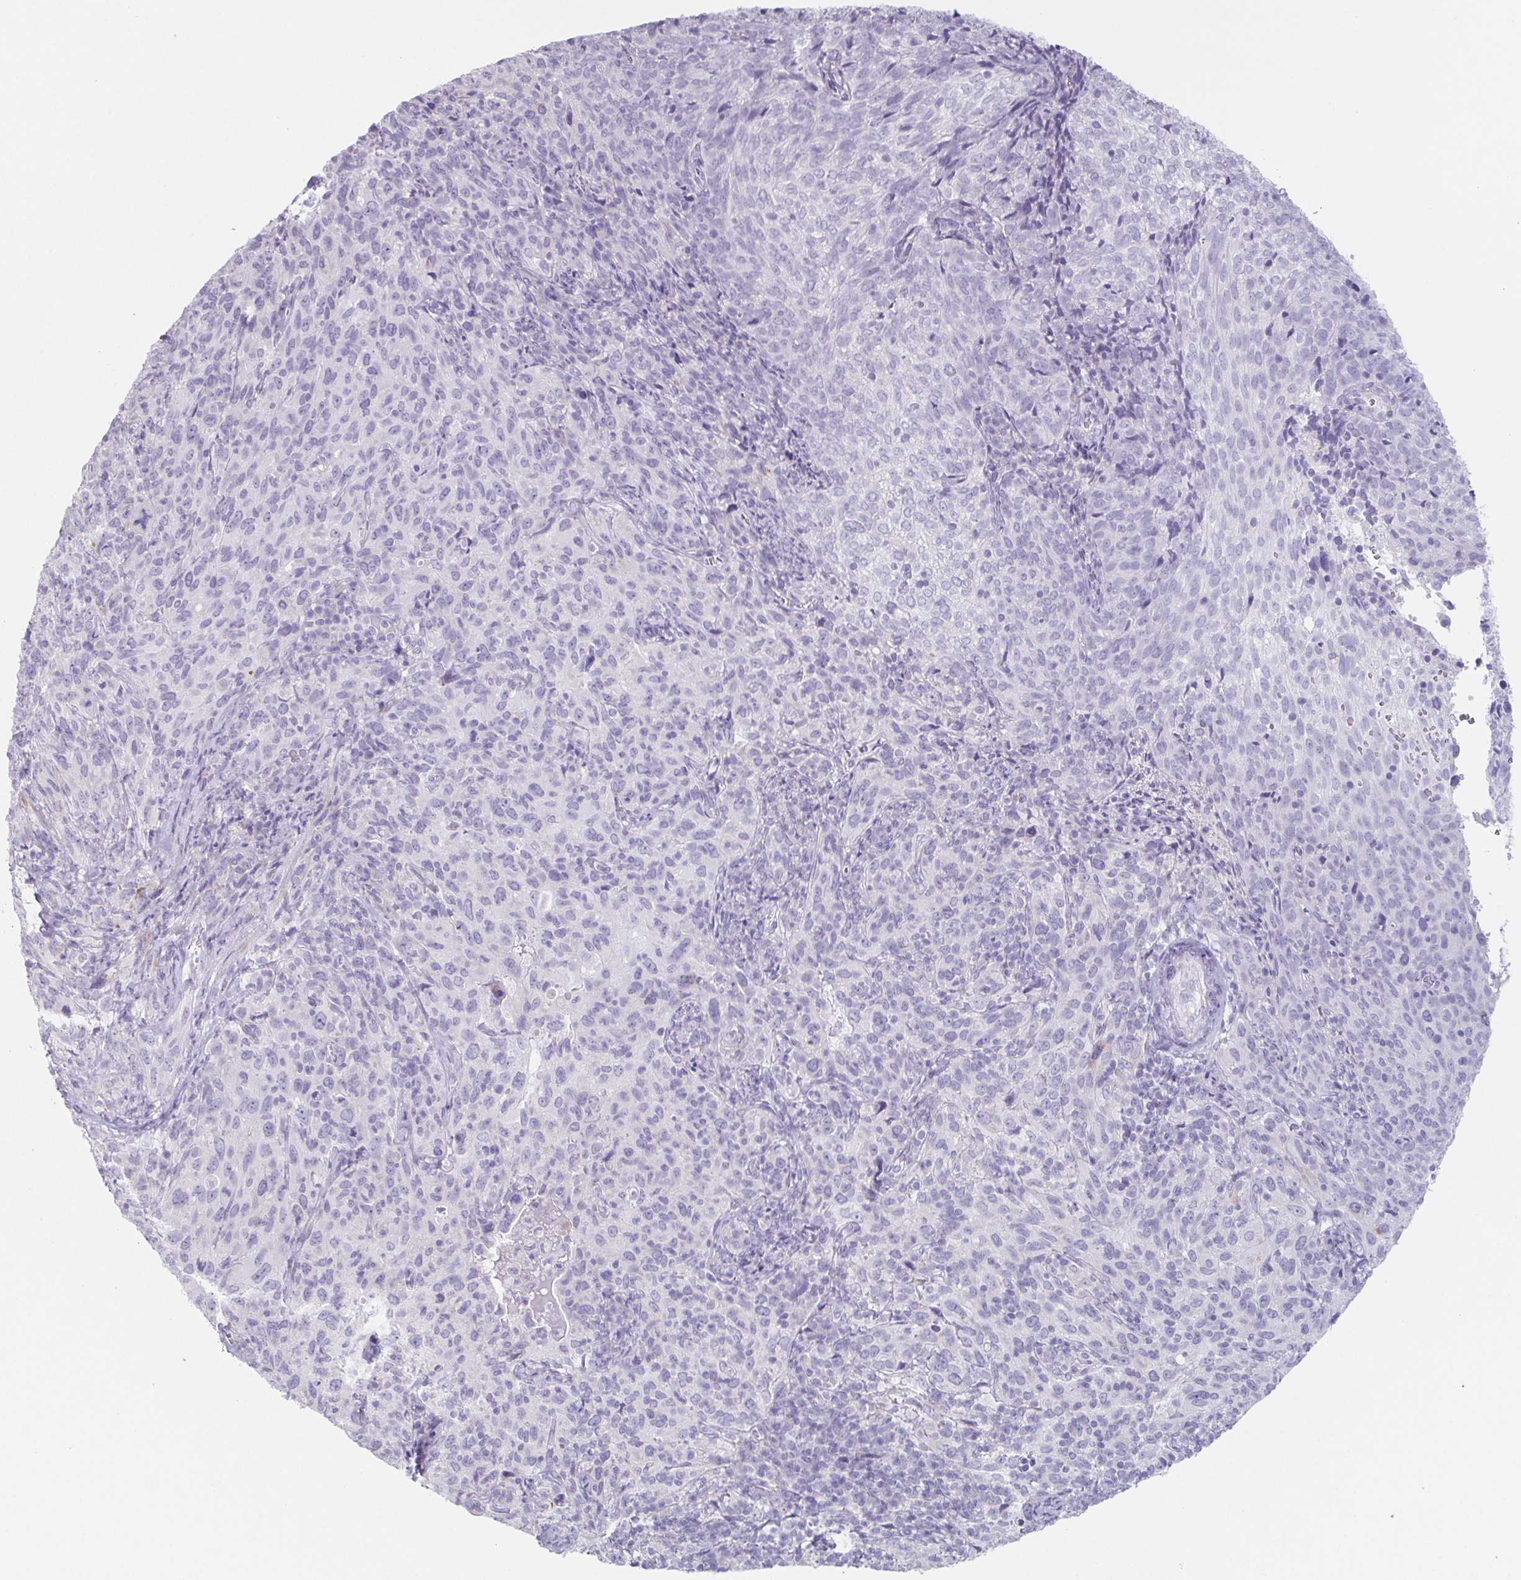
{"staining": {"intensity": "negative", "quantity": "none", "location": "none"}, "tissue": "cervical cancer", "cell_type": "Tumor cells", "image_type": "cancer", "snomed": [{"axis": "morphology", "description": "Squamous cell carcinoma, NOS"}, {"axis": "topography", "description": "Cervix"}], "caption": "A photomicrograph of cervical cancer stained for a protein demonstrates no brown staining in tumor cells.", "gene": "HDGFL1", "patient": {"sex": "female", "age": 51}}